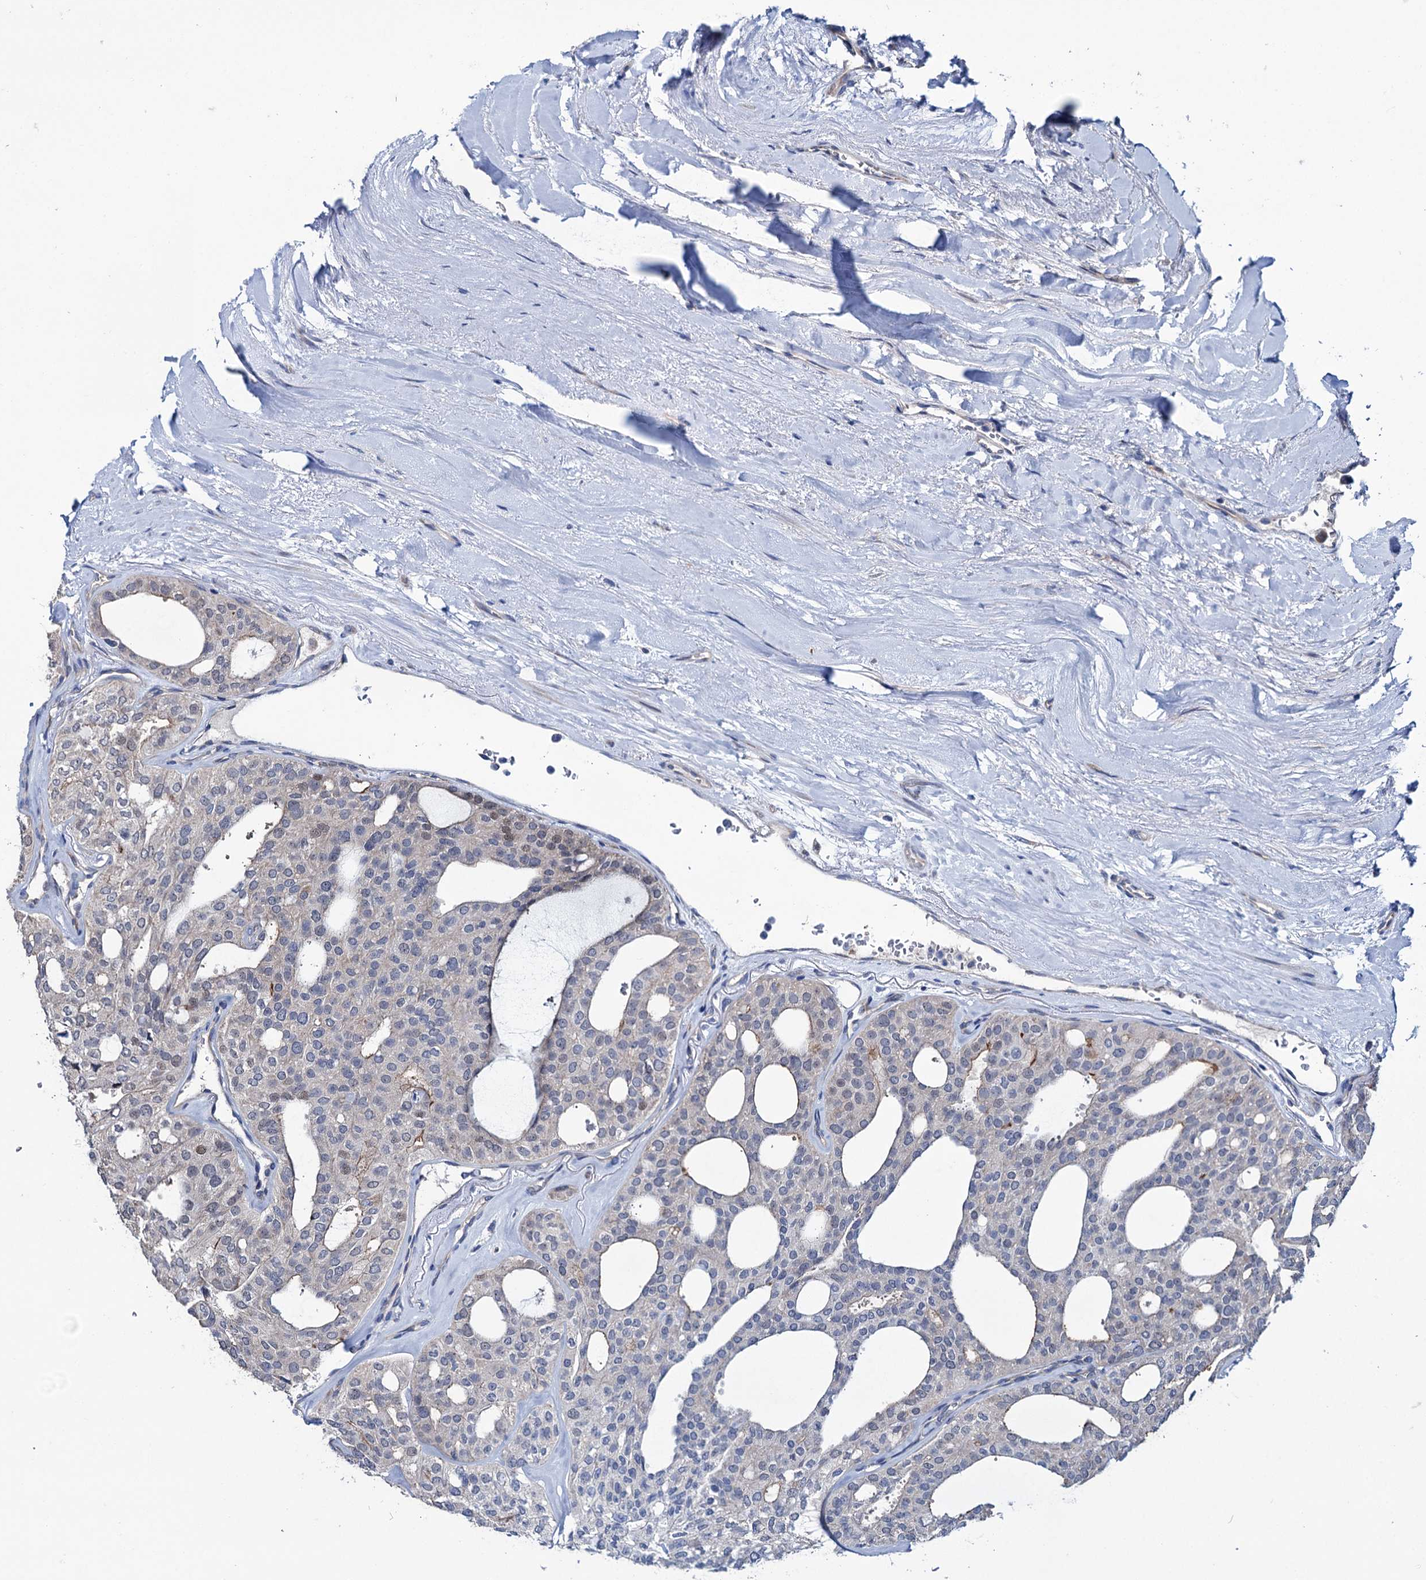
{"staining": {"intensity": "negative", "quantity": "none", "location": "none"}, "tissue": "thyroid cancer", "cell_type": "Tumor cells", "image_type": "cancer", "snomed": [{"axis": "morphology", "description": "Follicular adenoma carcinoma, NOS"}, {"axis": "topography", "description": "Thyroid gland"}], "caption": "The image shows no significant expression in tumor cells of thyroid cancer.", "gene": "EYA4", "patient": {"sex": "male", "age": 75}}